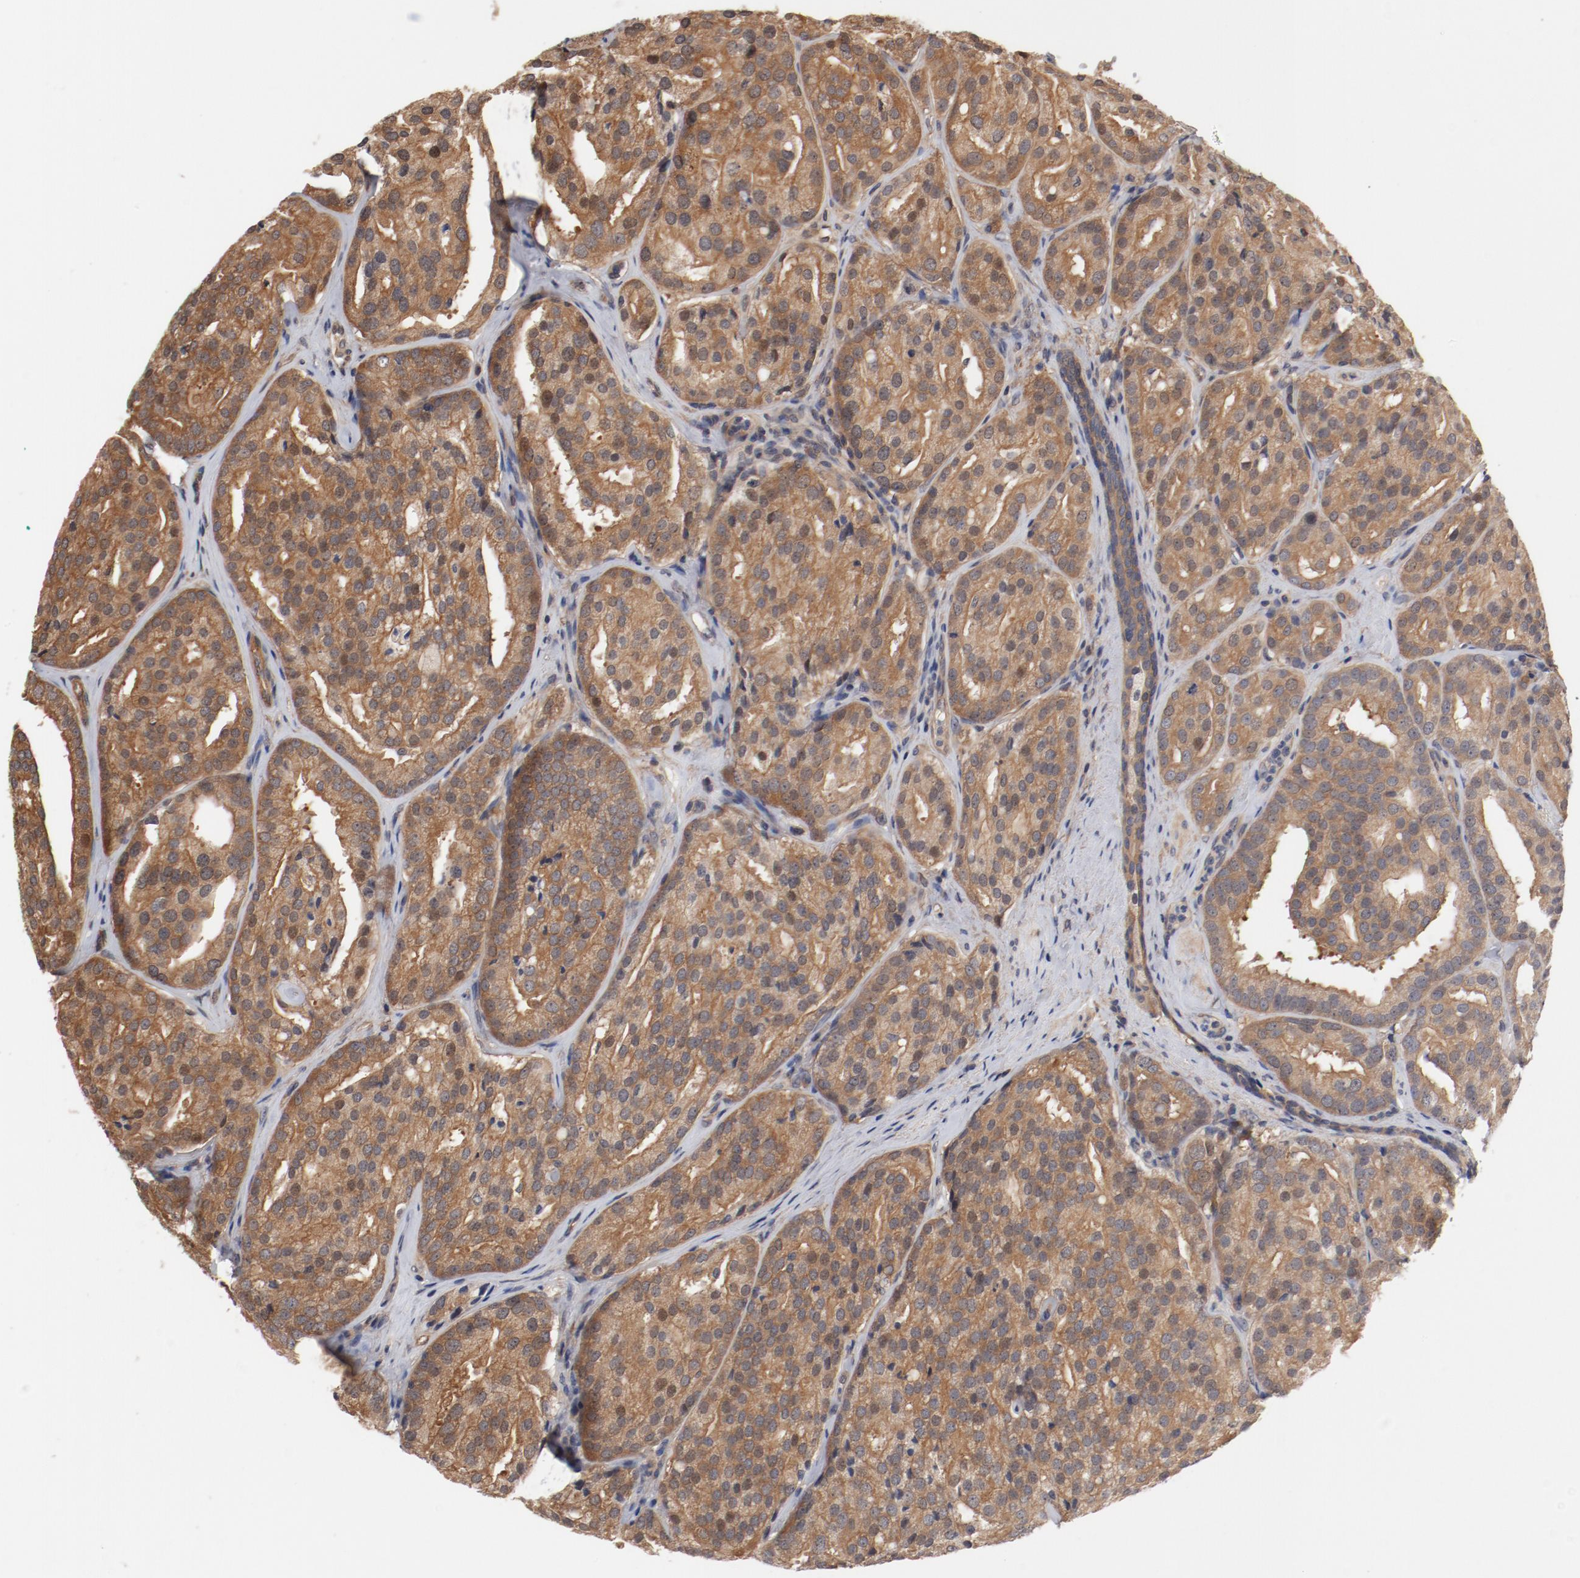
{"staining": {"intensity": "moderate", "quantity": ">75%", "location": "cytoplasmic/membranous"}, "tissue": "prostate cancer", "cell_type": "Tumor cells", "image_type": "cancer", "snomed": [{"axis": "morphology", "description": "Adenocarcinoma, High grade"}, {"axis": "topography", "description": "Prostate"}], "caption": "IHC of human prostate cancer shows medium levels of moderate cytoplasmic/membranous staining in approximately >75% of tumor cells. (IHC, brightfield microscopy, high magnification).", "gene": "PITPNM2", "patient": {"sex": "male", "age": 64}}